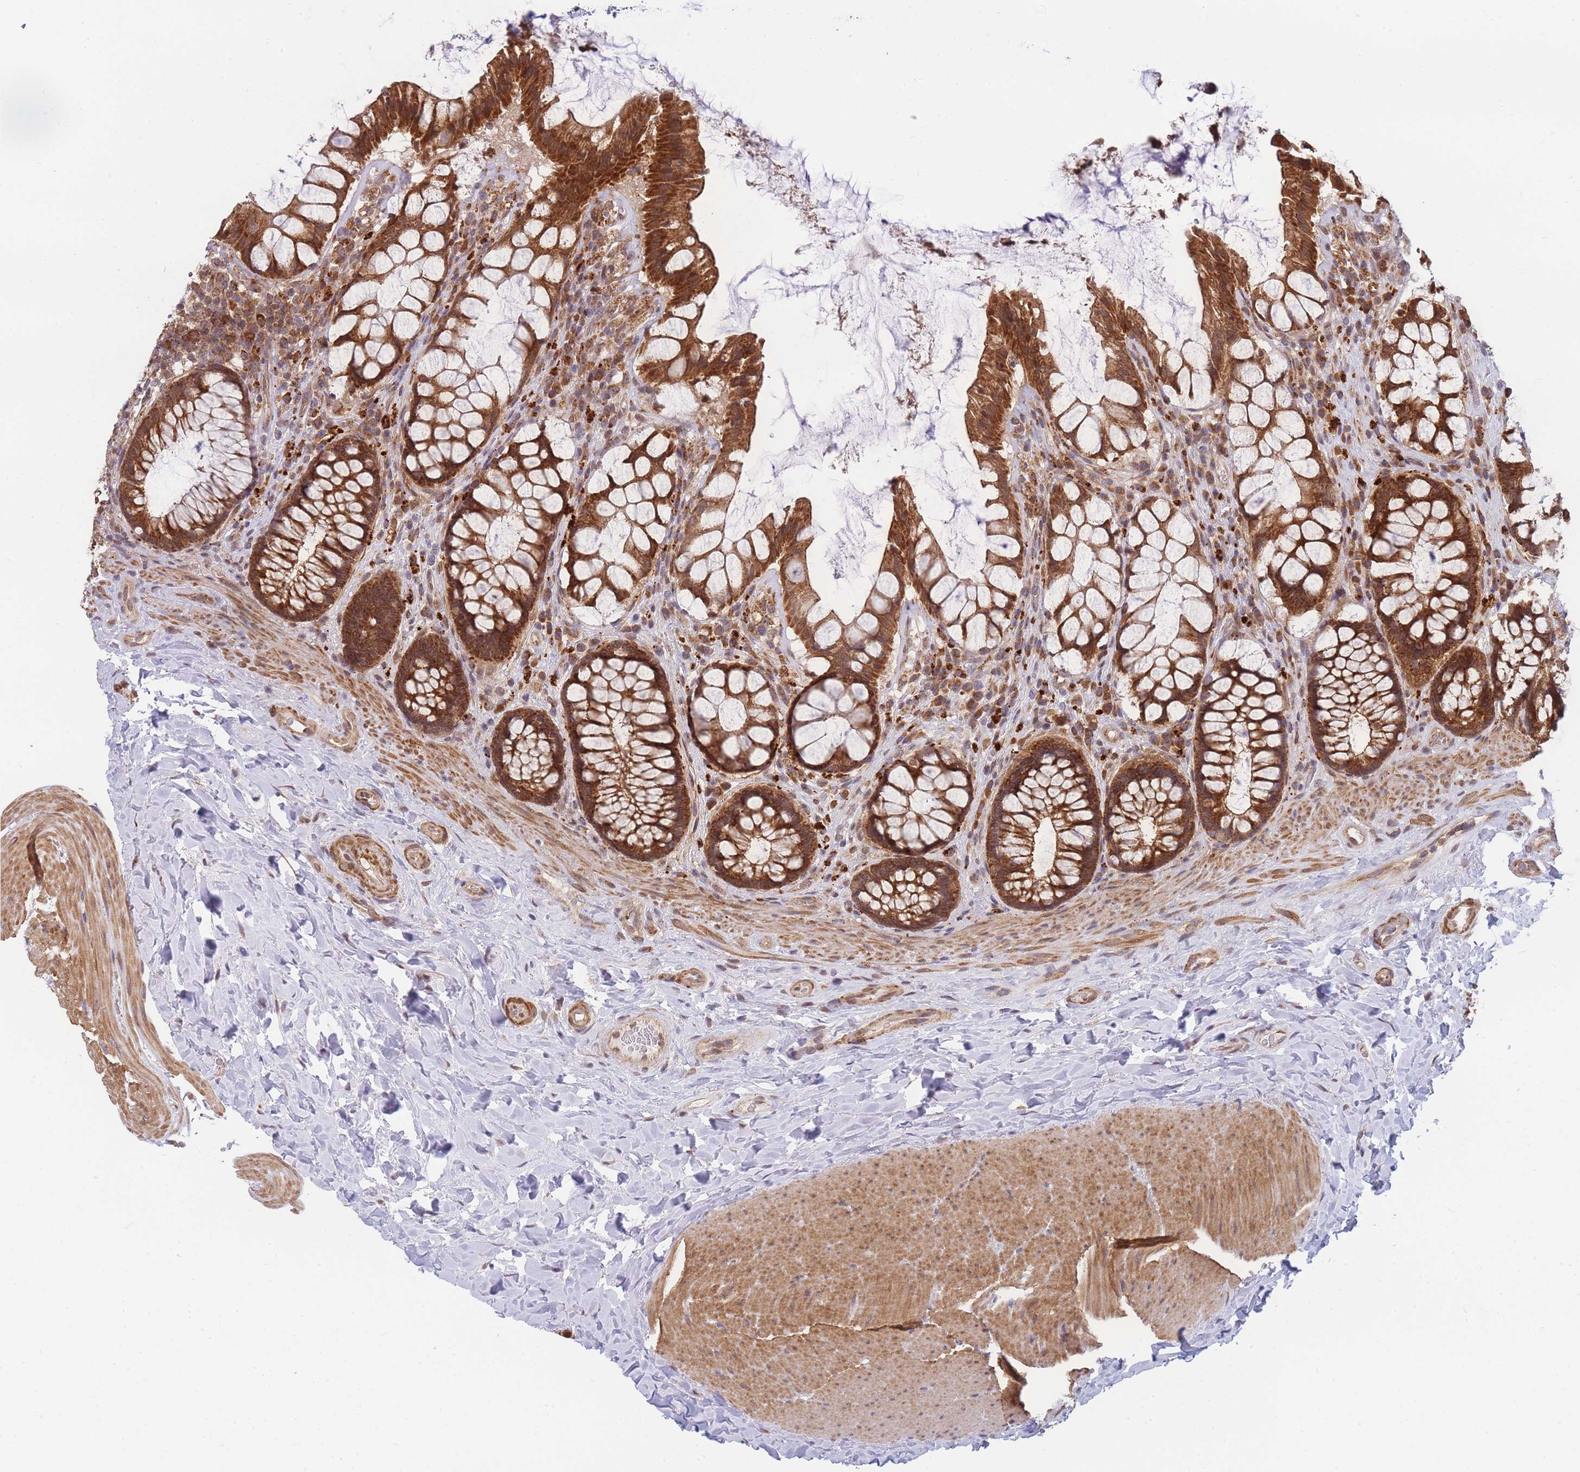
{"staining": {"intensity": "strong", "quantity": ">75%", "location": "cytoplasmic/membranous"}, "tissue": "rectum", "cell_type": "Glandular cells", "image_type": "normal", "snomed": [{"axis": "morphology", "description": "Normal tissue, NOS"}, {"axis": "topography", "description": "Rectum"}], "caption": "High-magnification brightfield microscopy of normal rectum stained with DAB (brown) and counterstained with hematoxylin (blue). glandular cells exhibit strong cytoplasmic/membranous staining is seen in approximately>75% of cells. (DAB (3,3'-diaminobenzidine) = brown stain, brightfield microscopy at high magnification).", "gene": "ENSG00000276345", "patient": {"sex": "female", "age": 58}}